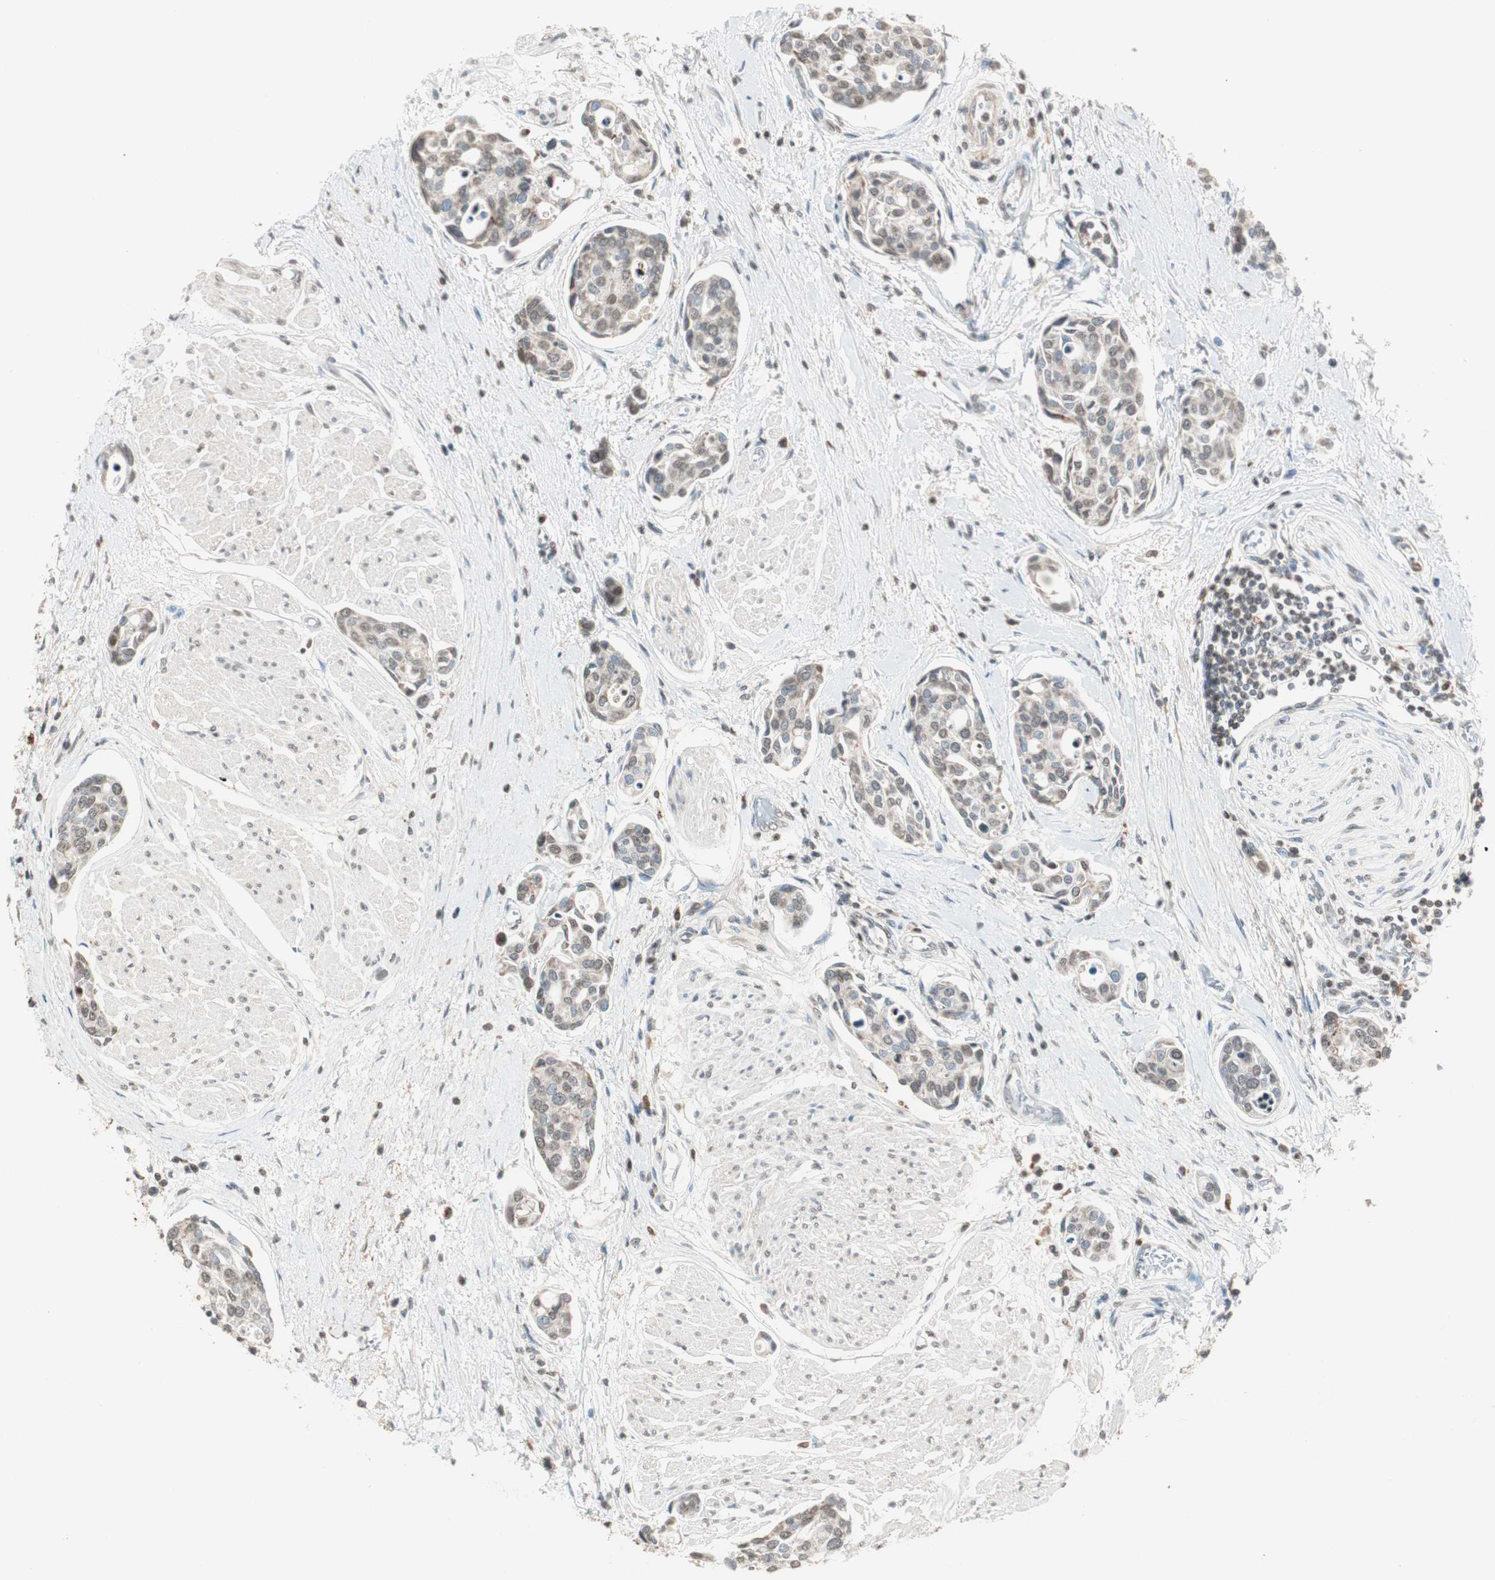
{"staining": {"intensity": "weak", "quantity": "25%-75%", "location": "cytoplasmic/membranous,nuclear"}, "tissue": "urothelial cancer", "cell_type": "Tumor cells", "image_type": "cancer", "snomed": [{"axis": "morphology", "description": "Urothelial carcinoma, High grade"}, {"axis": "topography", "description": "Urinary bladder"}], "caption": "High-grade urothelial carcinoma stained with DAB IHC displays low levels of weak cytoplasmic/membranous and nuclear positivity in approximately 25%-75% of tumor cells. The staining was performed using DAB (3,3'-diaminobenzidine), with brown indicating positive protein expression. Nuclei are stained blue with hematoxylin.", "gene": "PRELID1", "patient": {"sex": "male", "age": 78}}